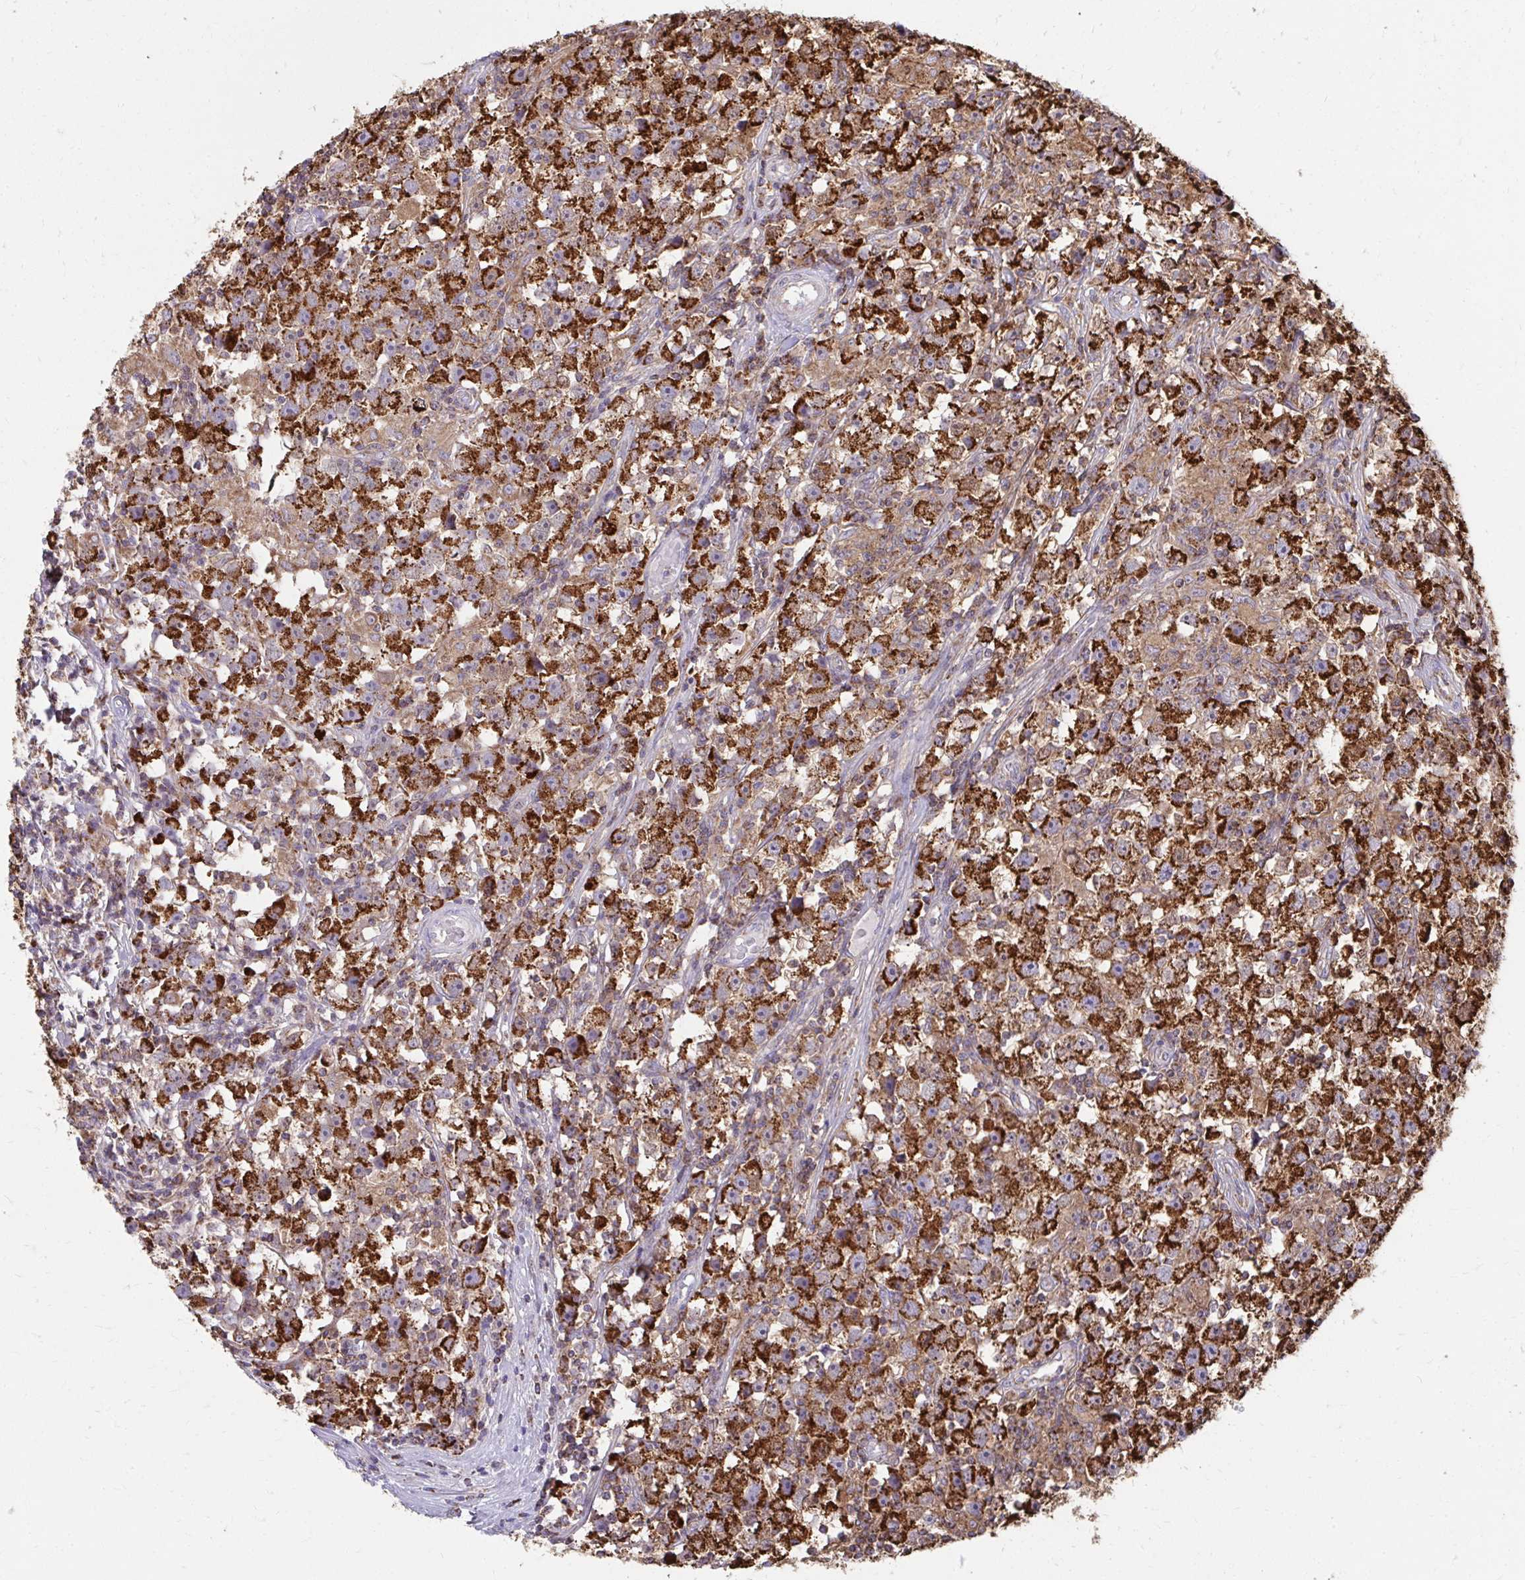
{"staining": {"intensity": "strong", "quantity": ">75%", "location": "cytoplasmic/membranous"}, "tissue": "testis cancer", "cell_type": "Tumor cells", "image_type": "cancer", "snomed": [{"axis": "morphology", "description": "Seminoma, NOS"}, {"axis": "topography", "description": "Testis"}], "caption": "A high-resolution histopathology image shows immunohistochemistry staining of seminoma (testis), which displays strong cytoplasmic/membranous positivity in approximately >75% of tumor cells.", "gene": "PRRG3", "patient": {"sex": "male", "age": 33}}